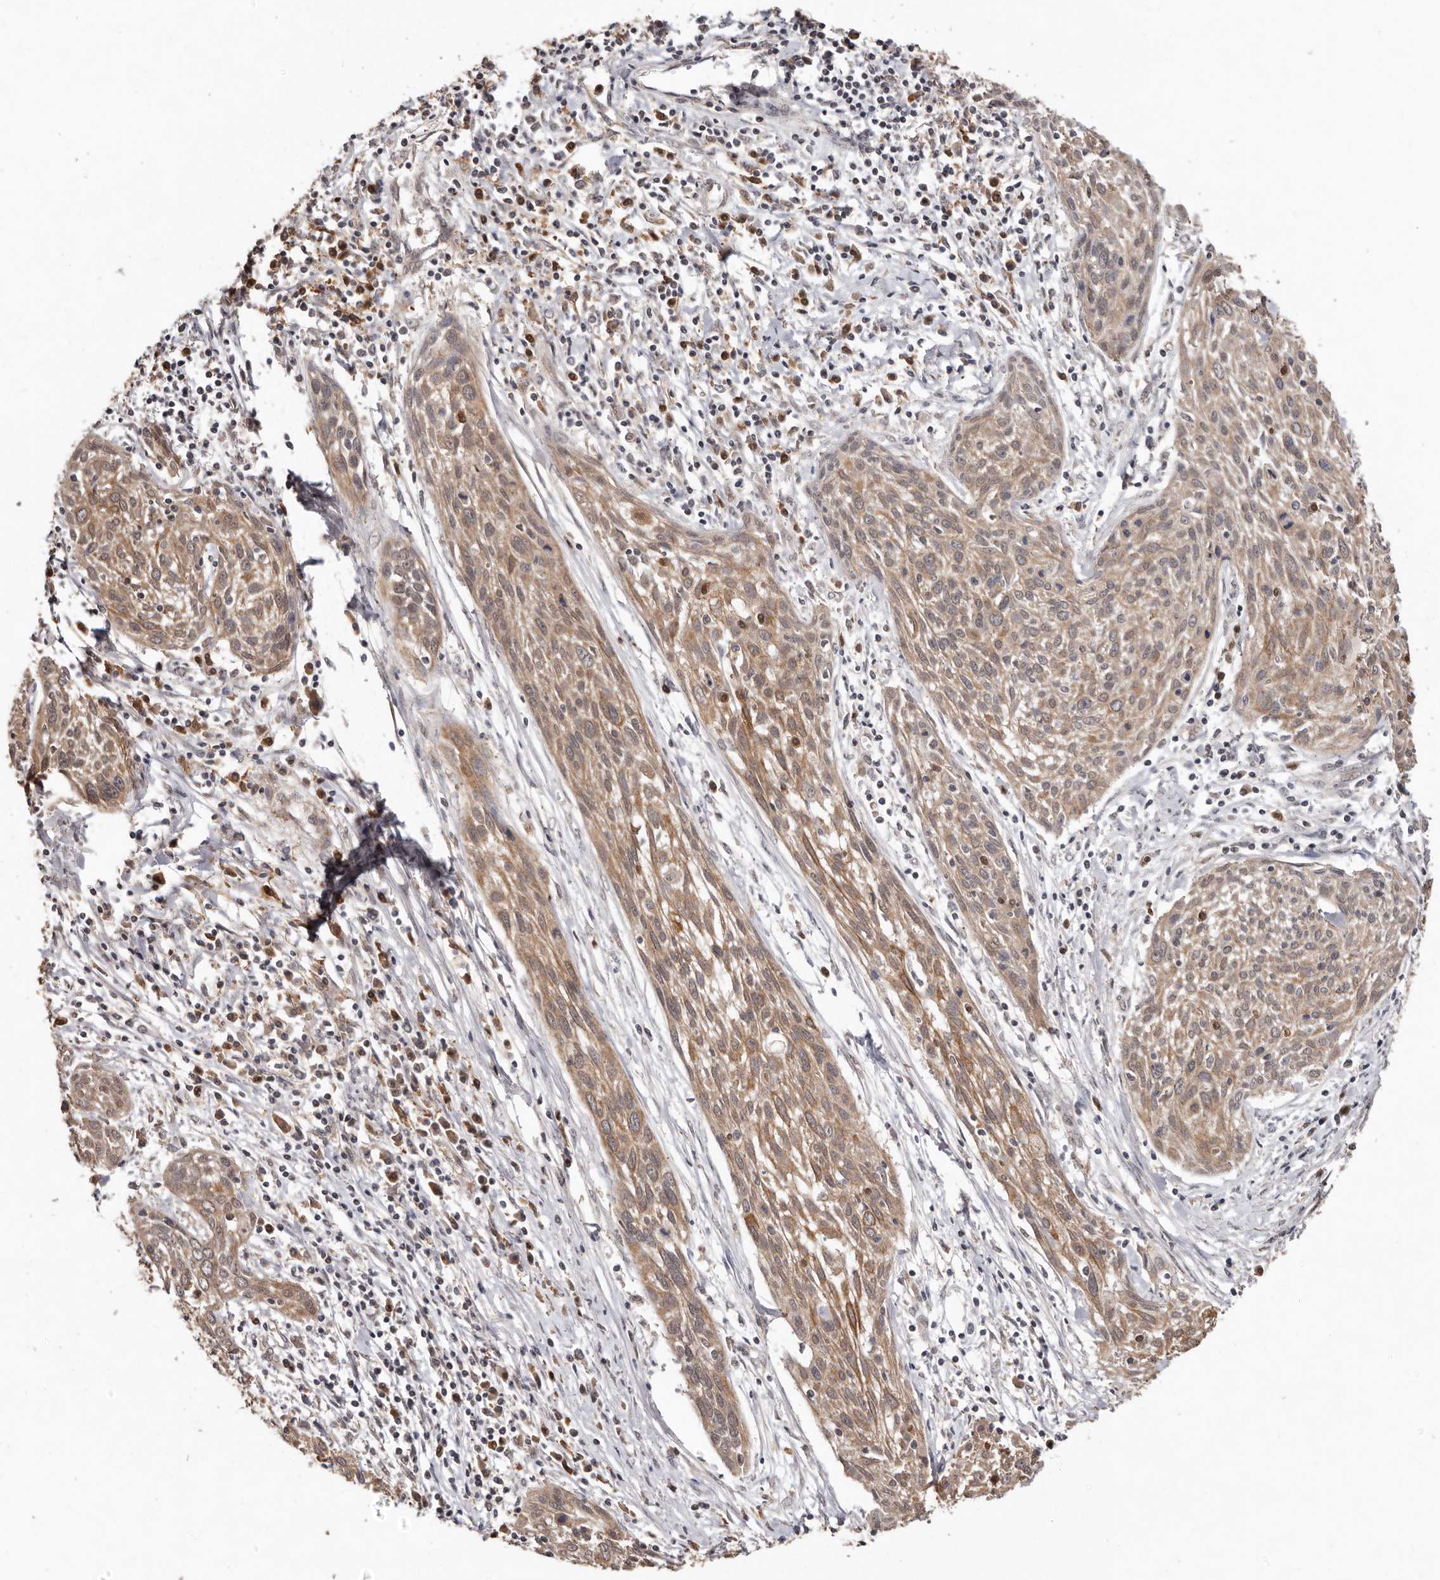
{"staining": {"intensity": "moderate", "quantity": ">75%", "location": "cytoplasmic/membranous"}, "tissue": "cervical cancer", "cell_type": "Tumor cells", "image_type": "cancer", "snomed": [{"axis": "morphology", "description": "Squamous cell carcinoma, NOS"}, {"axis": "topography", "description": "Cervix"}], "caption": "This is a micrograph of IHC staining of squamous cell carcinoma (cervical), which shows moderate staining in the cytoplasmic/membranous of tumor cells.", "gene": "RSPO2", "patient": {"sex": "female", "age": 51}}